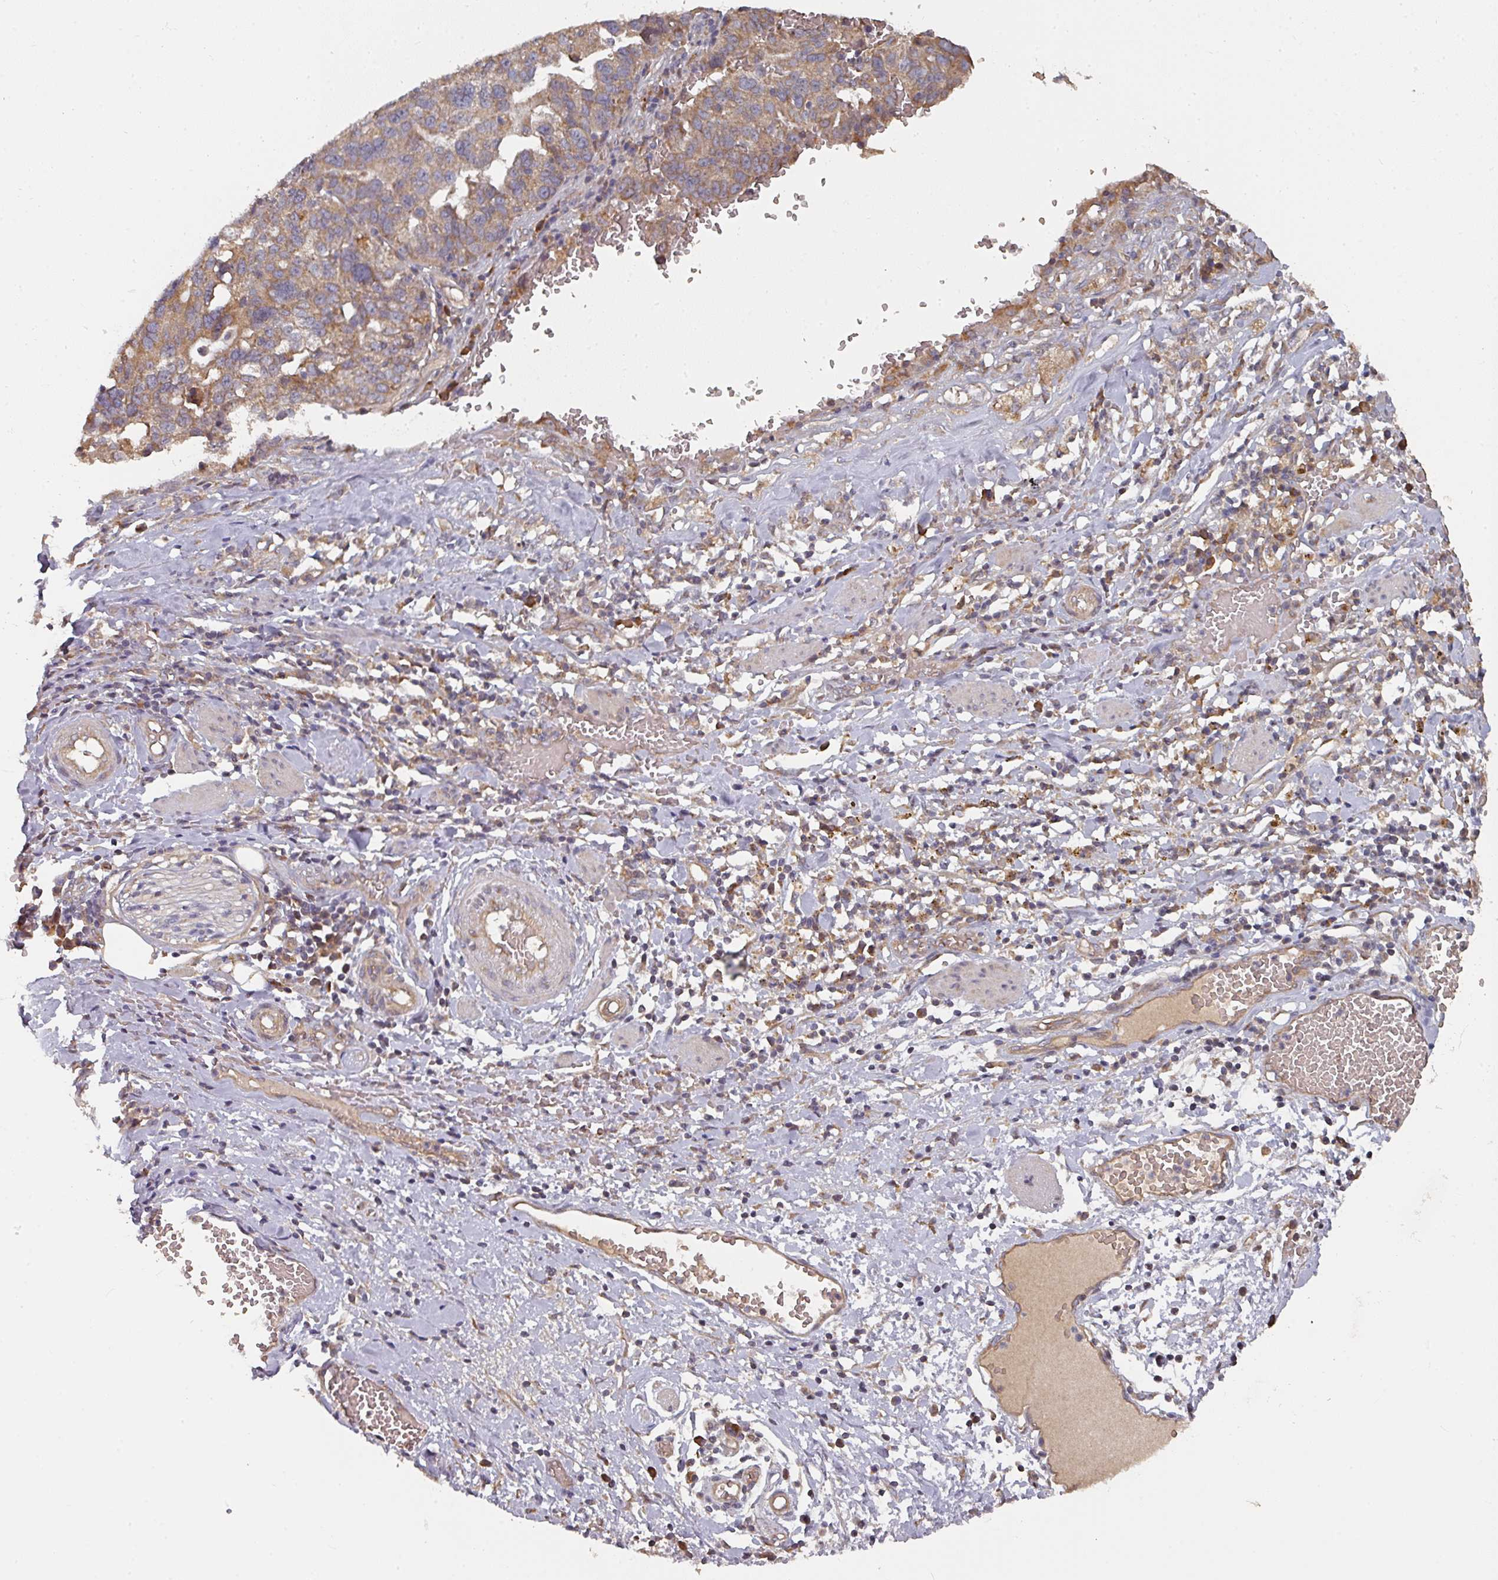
{"staining": {"intensity": "moderate", "quantity": ">75%", "location": "cytoplasmic/membranous"}, "tissue": "ovarian cancer", "cell_type": "Tumor cells", "image_type": "cancer", "snomed": [{"axis": "morphology", "description": "Cystadenocarcinoma, serous, NOS"}, {"axis": "topography", "description": "Ovary"}], "caption": "An IHC micrograph of neoplastic tissue is shown. Protein staining in brown labels moderate cytoplasmic/membranous positivity in serous cystadenocarcinoma (ovarian) within tumor cells.", "gene": "EDEM2", "patient": {"sex": "female", "age": 59}}